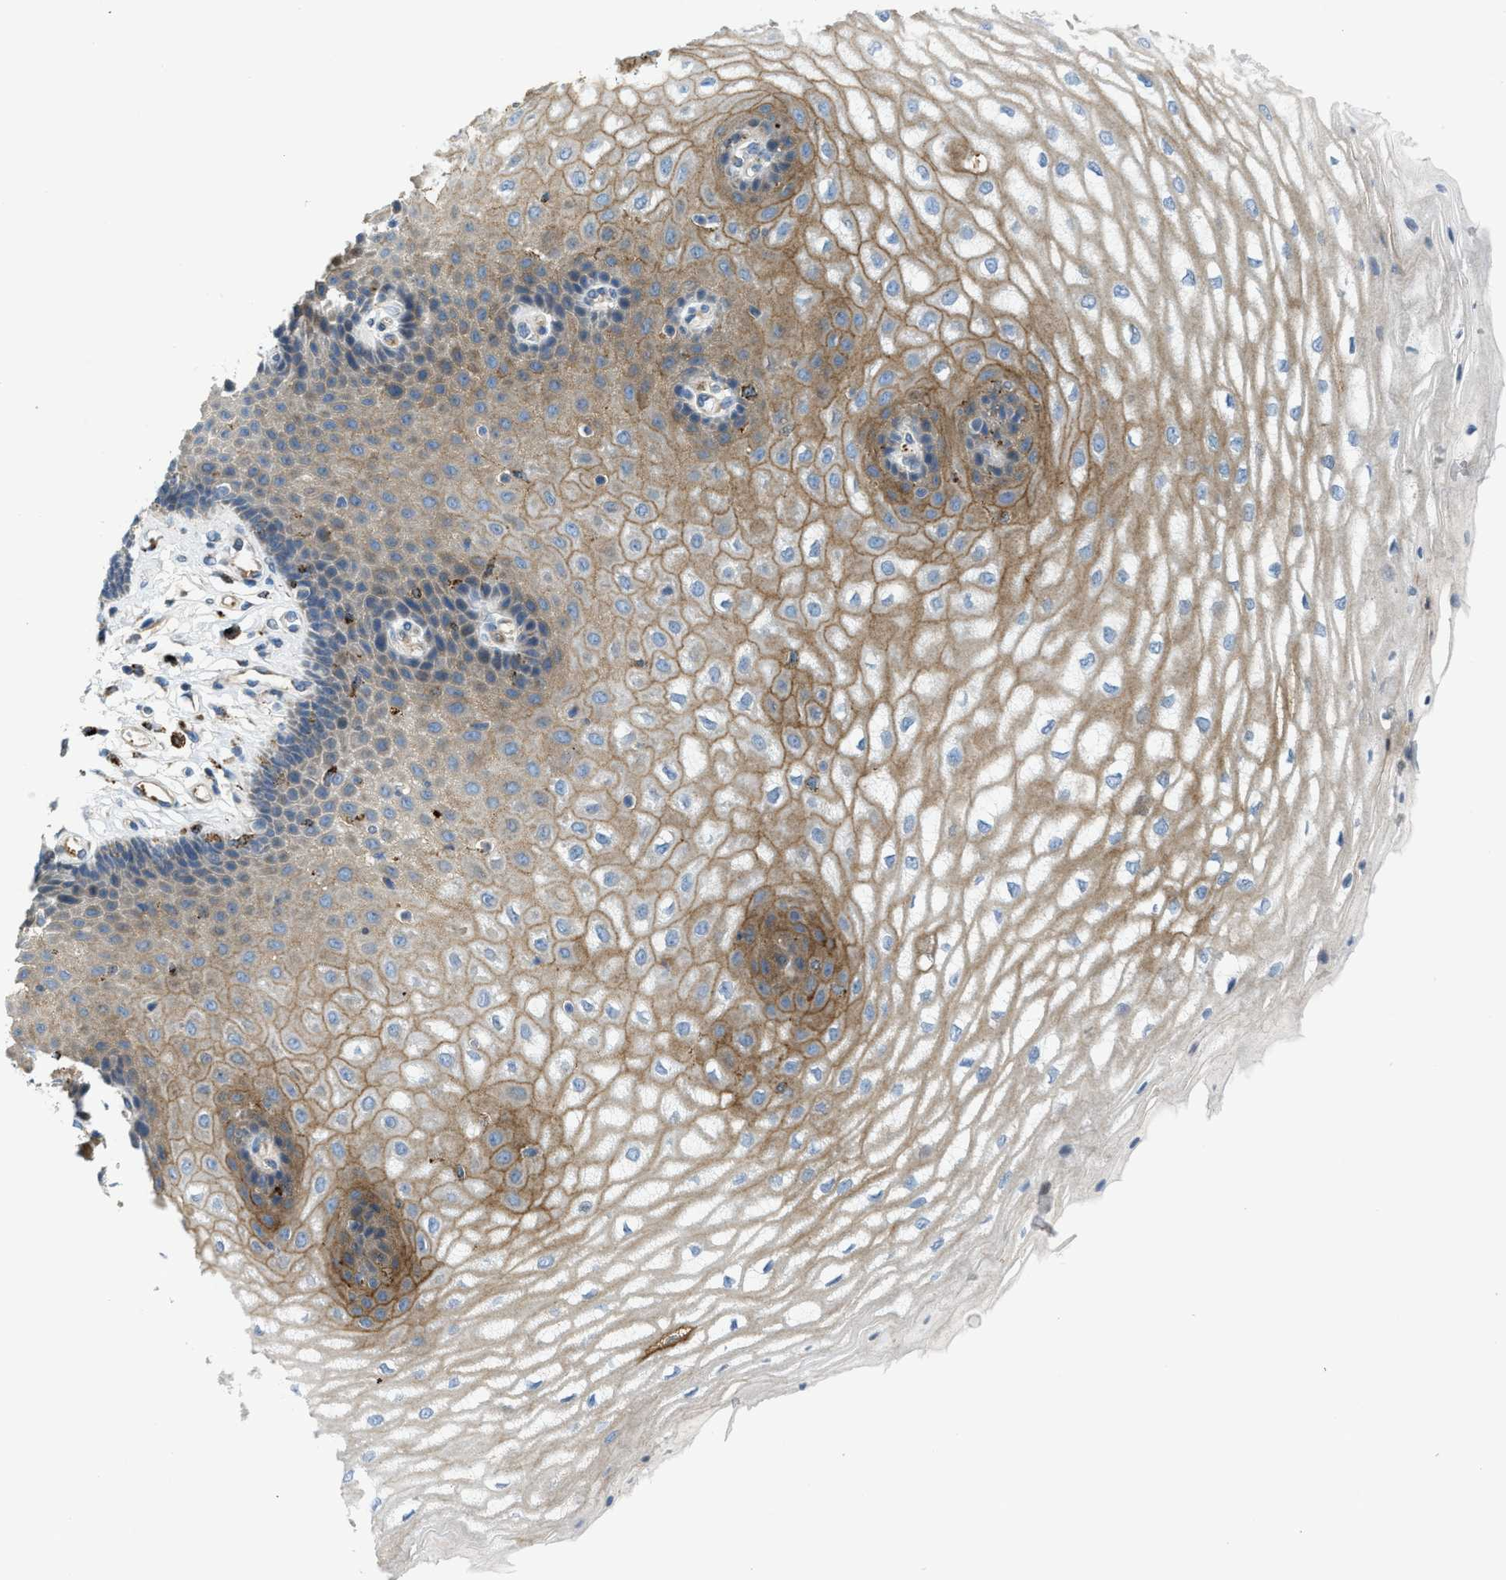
{"staining": {"intensity": "moderate", "quantity": ">75%", "location": "cytoplasmic/membranous"}, "tissue": "esophagus", "cell_type": "Squamous epithelial cells", "image_type": "normal", "snomed": [{"axis": "morphology", "description": "Normal tissue, NOS"}, {"axis": "topography", "description": "Esophagus"}], "caption": "Protein expression analysis of normal esophagus exhibits moderate cytoplasmic/membranous expression in approximately >75% of squamous epithelial cells. The protein is stained brown, and the nuclei are stained in blue (DAB (3,3'-diaminobenzidine) IHC with brightfield microscopy, high magnification).", "gene": "KLHDC10", "patient": {"sex": "male", "age": 54}}